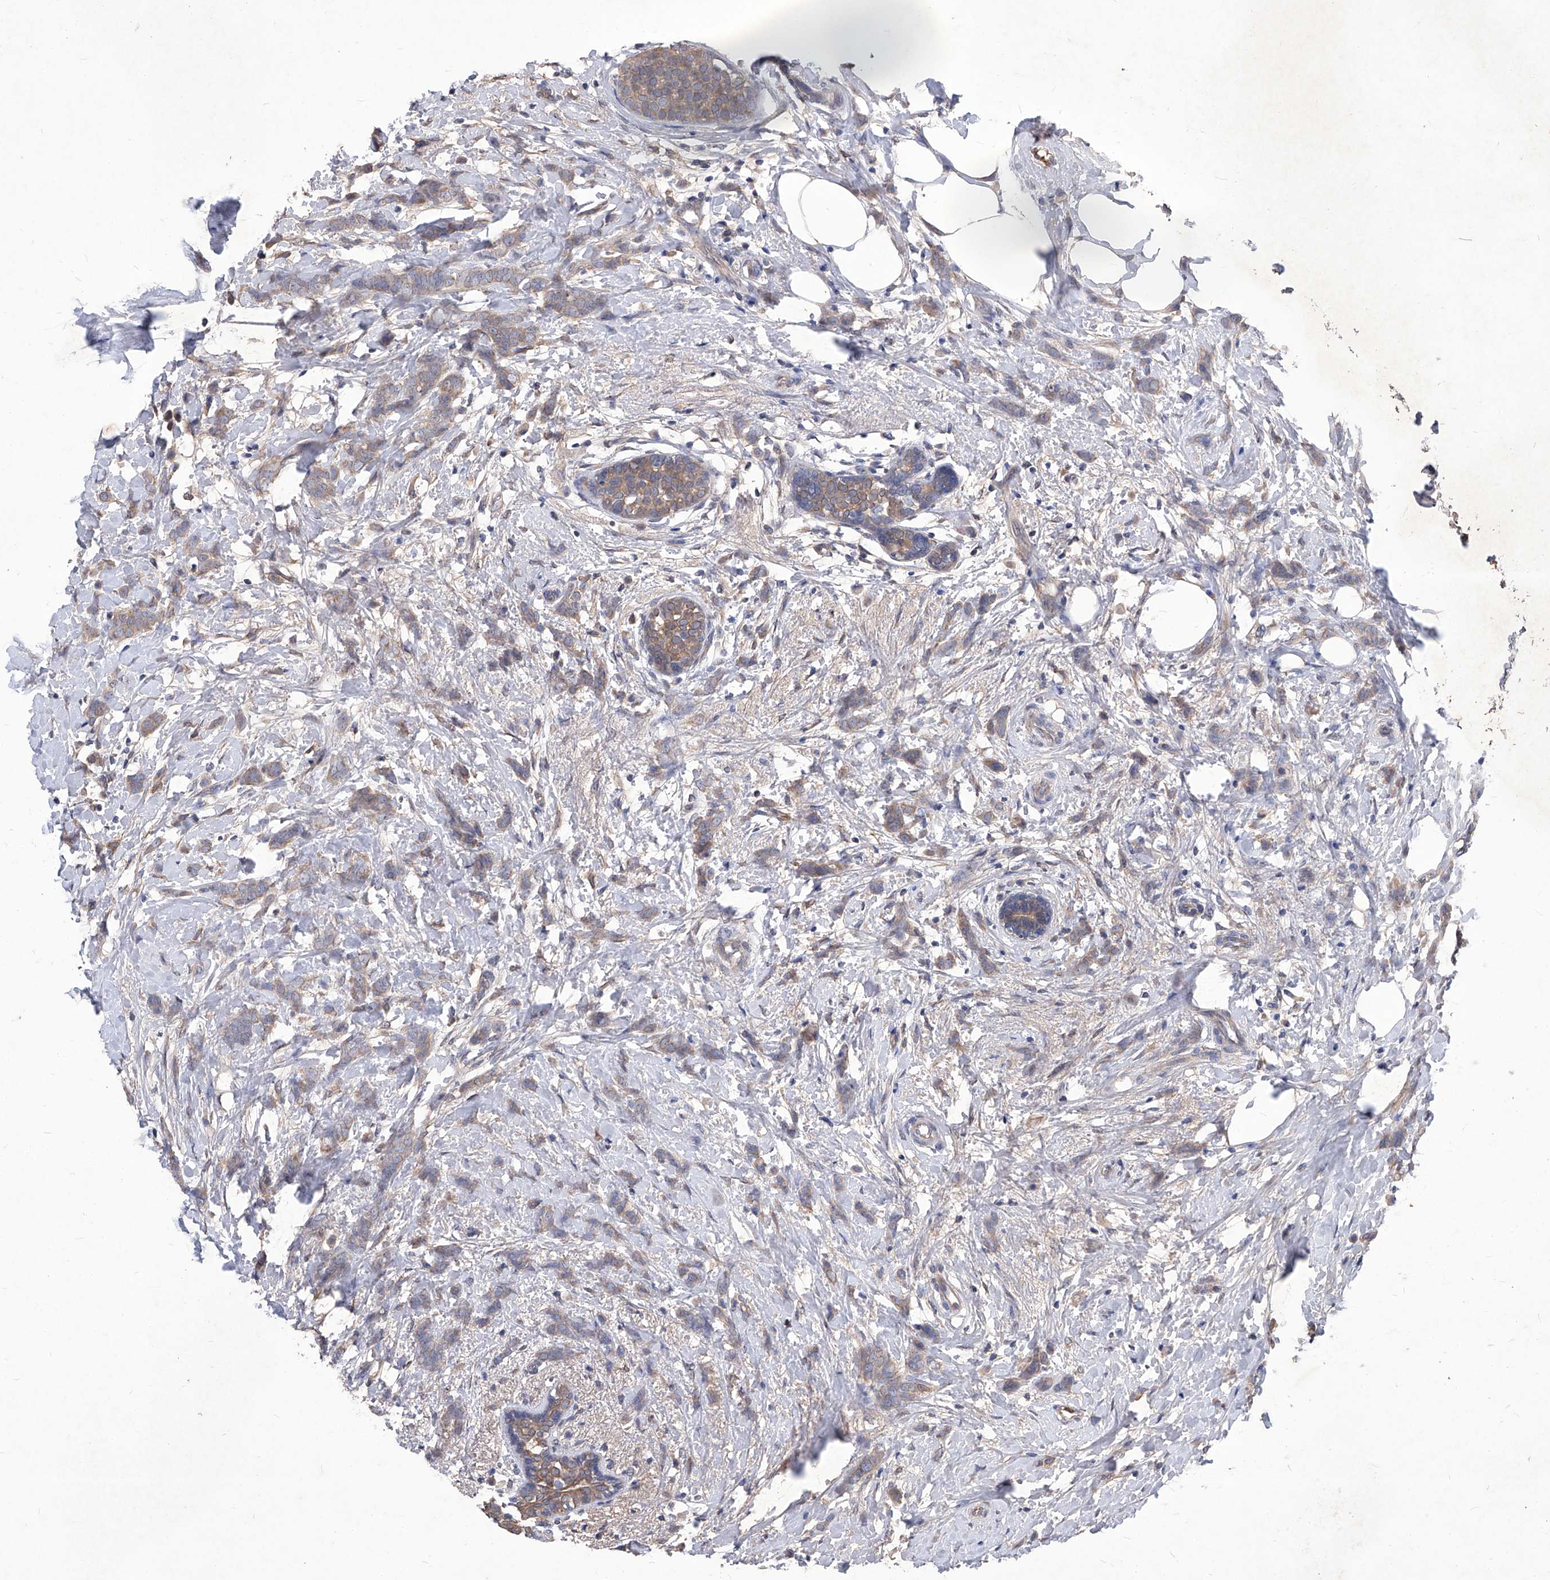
{"staining": {"intensity": "weak", "quantity": ">75%", "location": "cytoplasmic/membranous"}, "tissue": "breast cancer", "cell_type": "Tumor cells", "image_type": "cancer", "snomed": [{"axis": "morphology", "description": "Lobular carcinoma, in situ"}, {"axis": "morphology", "description": "Lobular carcinoma"}, {"axis": "topography", "description": "Breast"}], "caption": "Human lobular carcinoma in situ (breast) stained with a protein marker shows weak staining in tumor cells.", "gene": "SYNGR1", "patient": {"sex": "female", "age": 41}}